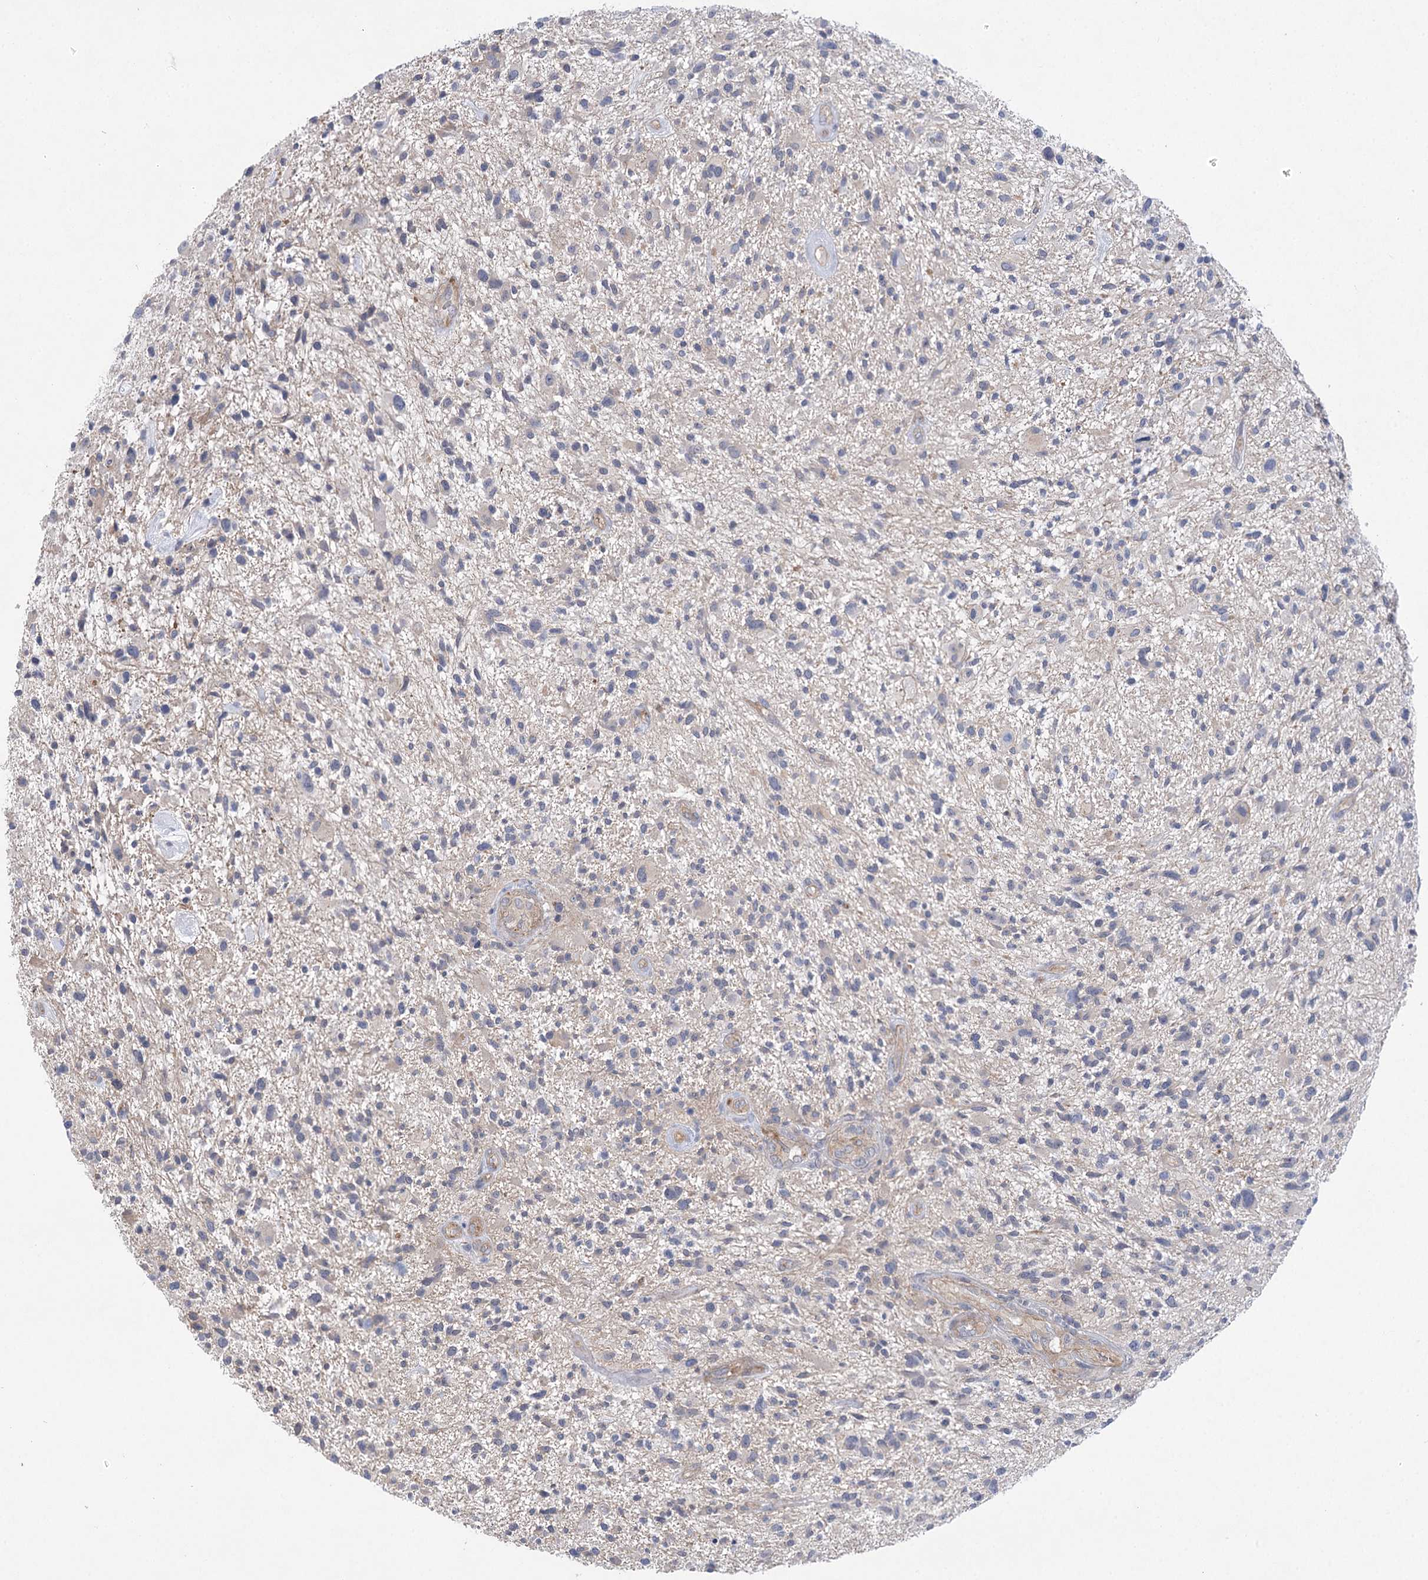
{"staining": {"intensity": "negative", "quantity": "none", "location": "none"}, "tissue": "glioma", "cell_type": "Tumor cells", "image_type": "cancer", "snomed": [{"axis": "morphology", "description": "Glioma, malignant, High grade"}, {"axis": "topography", "description": "Brain"}], "caption": "Immunohistochemical staining of high-grade glioma (malignant) reveals no significant expression in tumor cells.", "gene": "THAP6", "patient": {"sex": "male", "age": 47}}